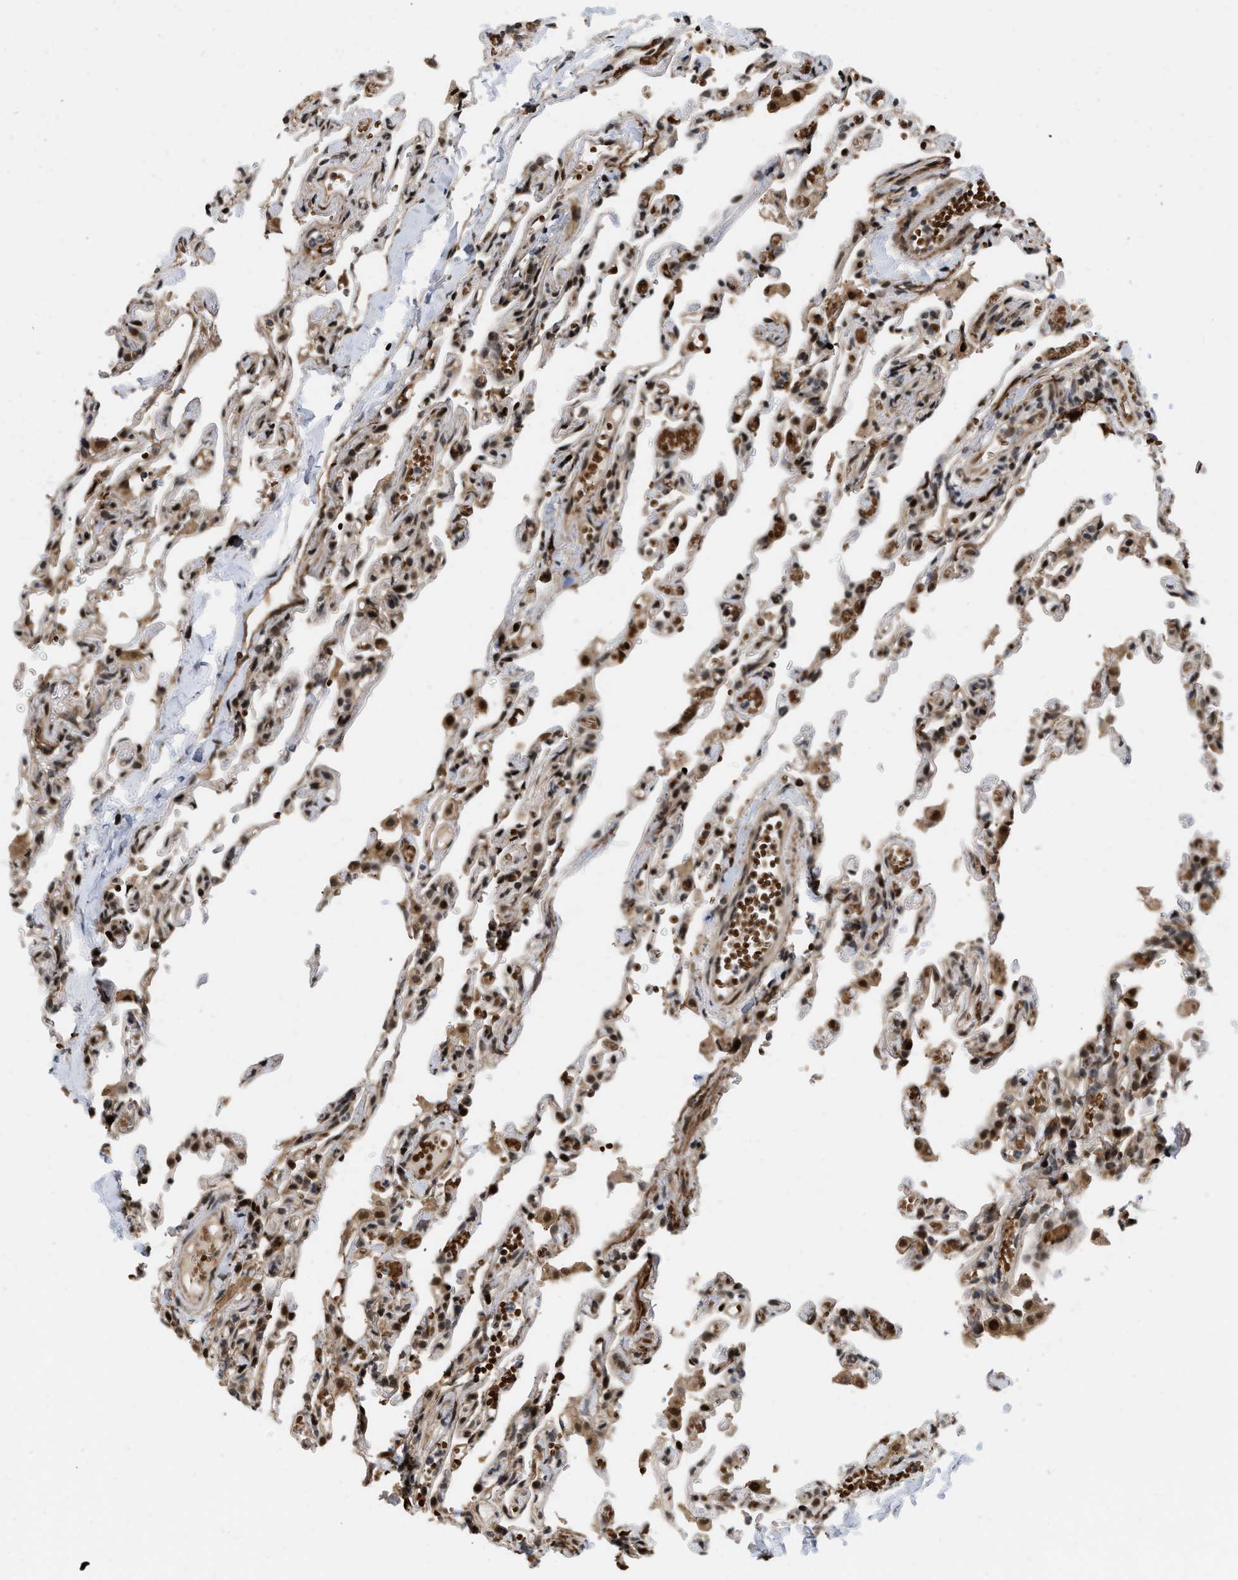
{"staining": {"intensity": "strong", "quantity": ">75%", "location": "nuclear"}, "tissue": "lung", "cell_type": "Alveolar cells", "image_type": "normal", "snomed": [{"axis": "morphology", "description": "Normal tissue, NOS"}, {"axis": "topography", "description": "Lung"}], "caption": "Immunohistochemistry (IHC) (DAB) staining of unremarkable human lung shows strong nuclear protein expression in about >75% of alveolar cells. The staining was performed using DAB (3,3'-diaminobenzidine) to visualize the protein expression in brown, while the nuclei were stained in blue with hematoxylin (Magnification: 20x).", "gene": "ANKRD11", "patient": {"sex": "male", "age": 21}}